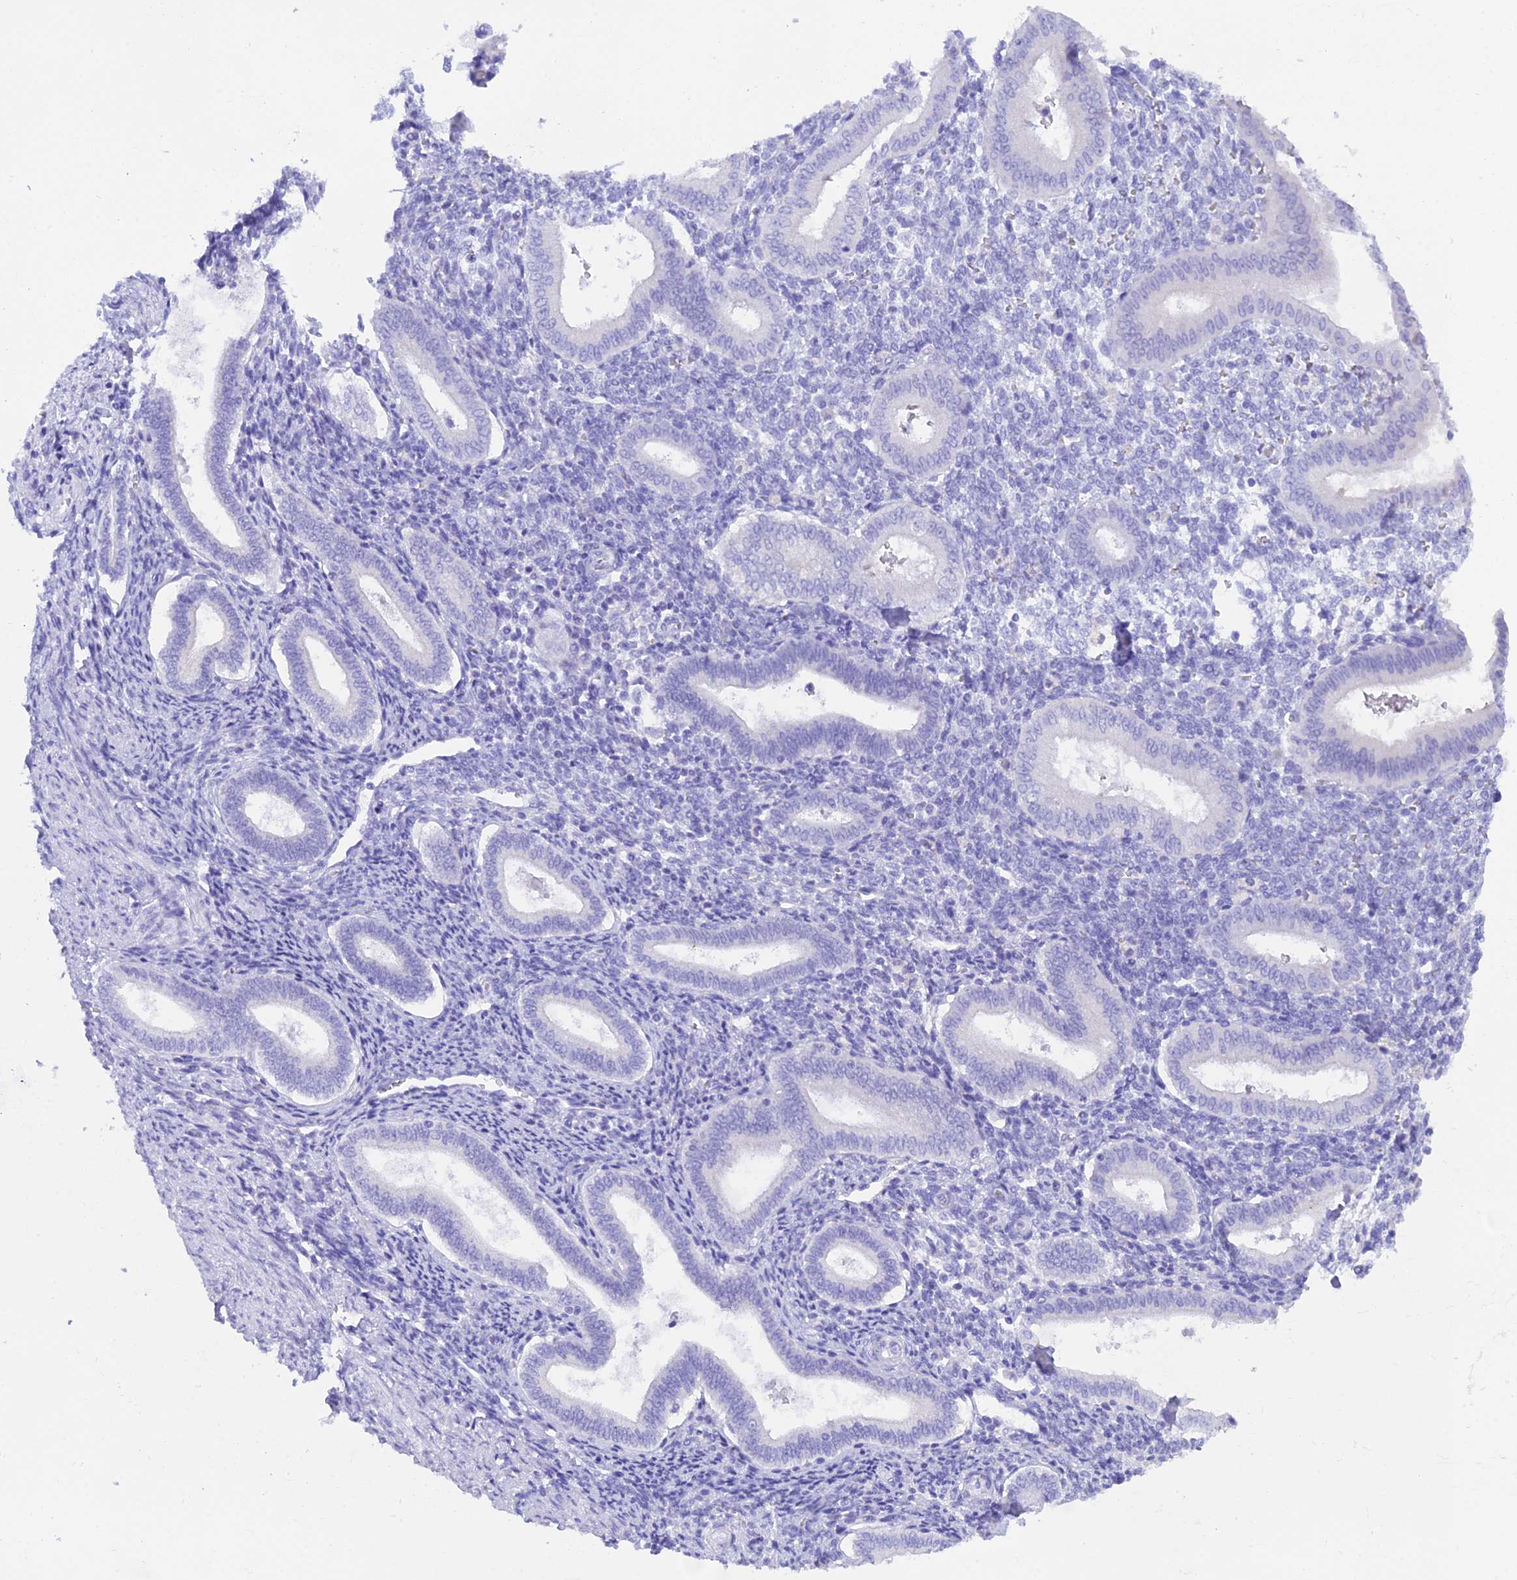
{"staining": {"intensity": "negative", "quantity": "none", "location": "none"}, "tissue": "endometrium", "cell_type": "Cells in endometrial stroma", "image_type": "normal", "snomed": [{"axis": "morphology", "description": "Normal tissue, NOS"}, {"axis": "topography", "description": "Endometrium"}], "caption": "Immunohistochemistry (IHC) micrograph of normal endometrium: endometrium stained with DAB exhibits no significant protein expression in cells in endometrial stroma. (DAB (3,3'-diaminobenzidine) immunohistochemistry (IHC), high magnification).", "gene": "REG1A", "patient": {"sex": "female", "age": 44}}